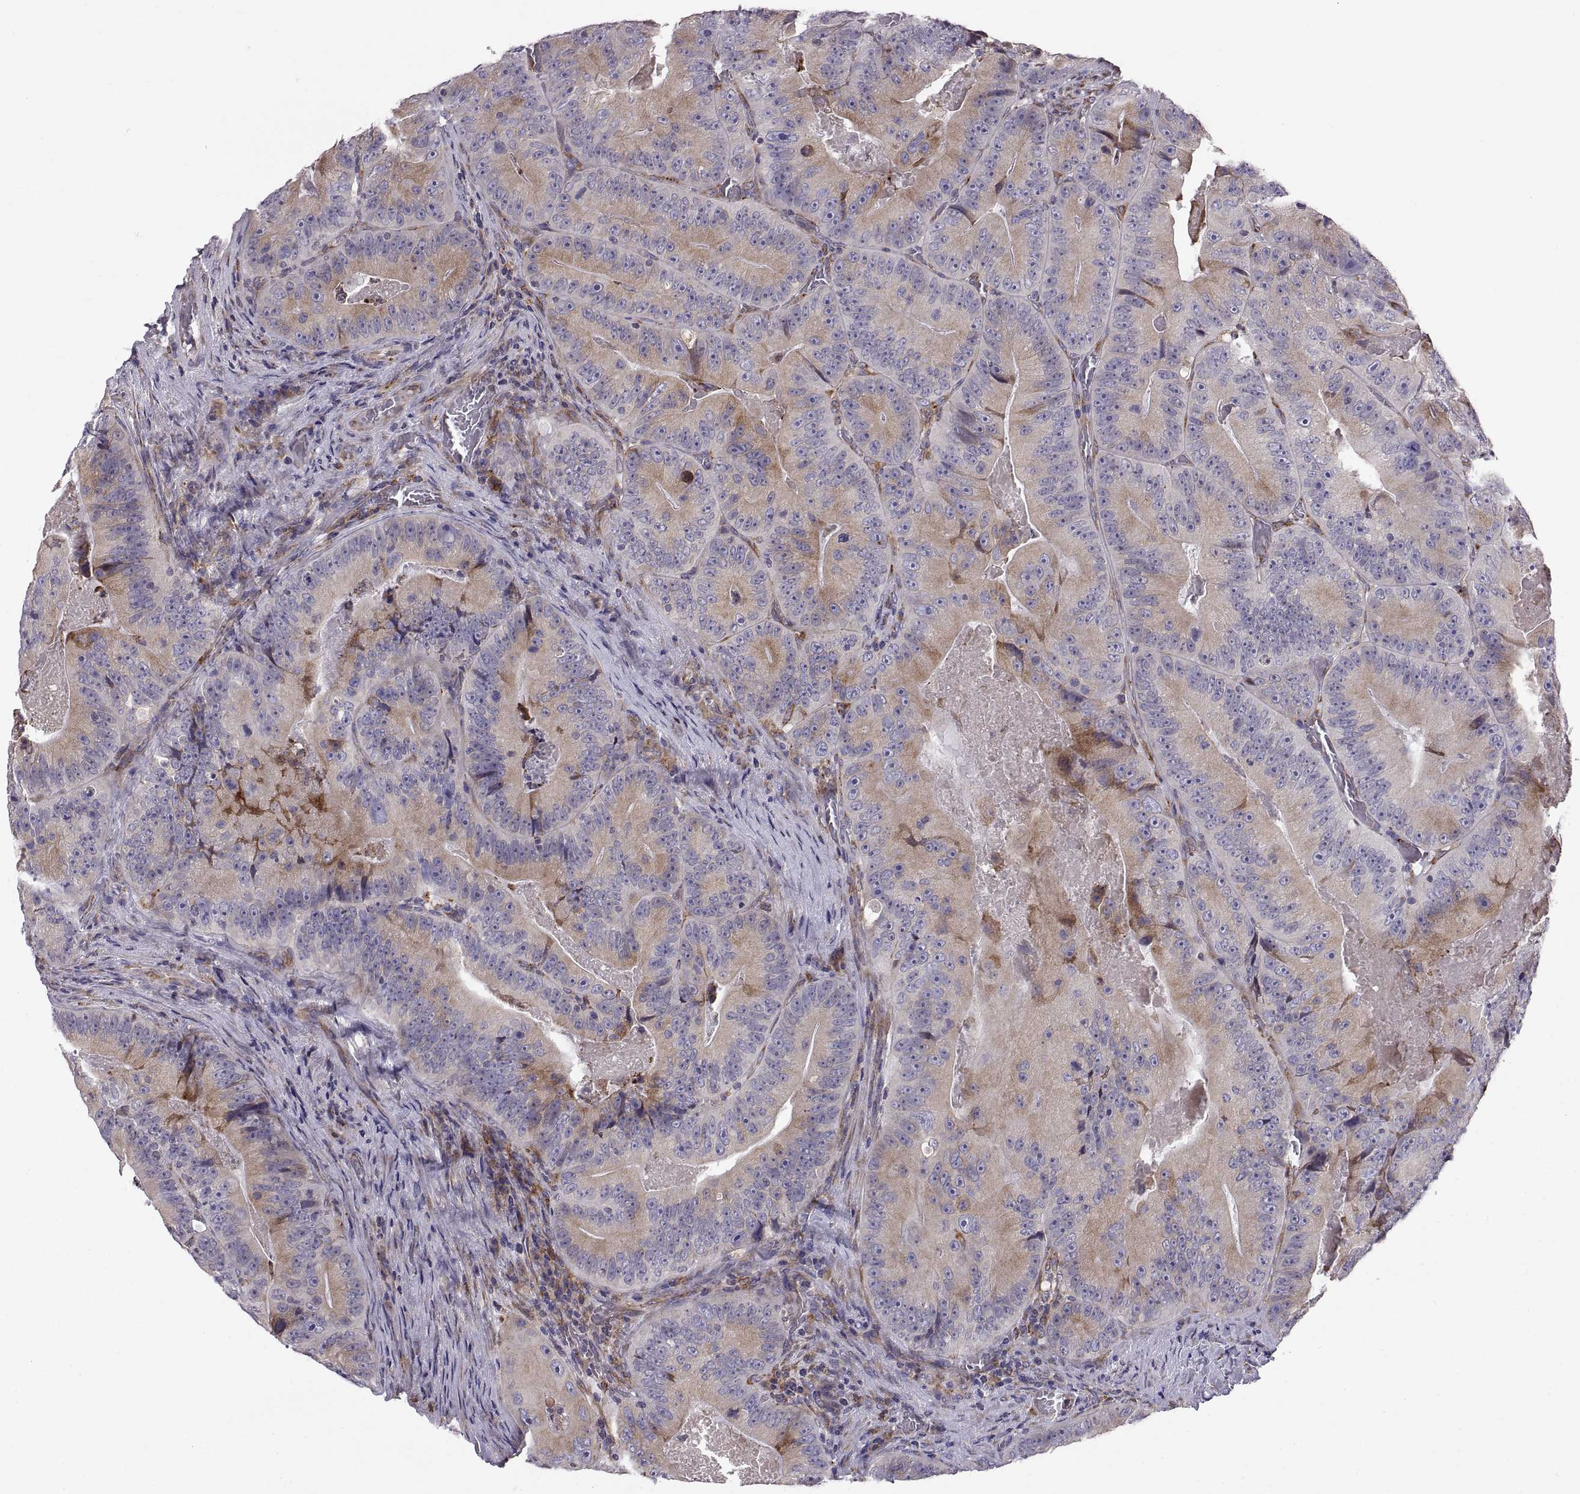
{"staining": {"intensity": "moderate", "quantity": "25%-75%", "location": "cytoplasmic/membranous"}, "tissue": "colorectal cancer", "cell_type": "Tumor cells", "image_type": "cancer", "snomed": [{"axis": "morphology", "description": "Adenocarcinoma, NOS"}, {"axis": "topography", "description": "Colon"}], "caption": "Protein staining shows moderate cytoplasmic/membranous positivity in approximately 25%-75% of tumor cells in adenocarcinoma (colorectal).", "gene": "PLEKHB2", "patient": {"sex": "female", "age": 86}}